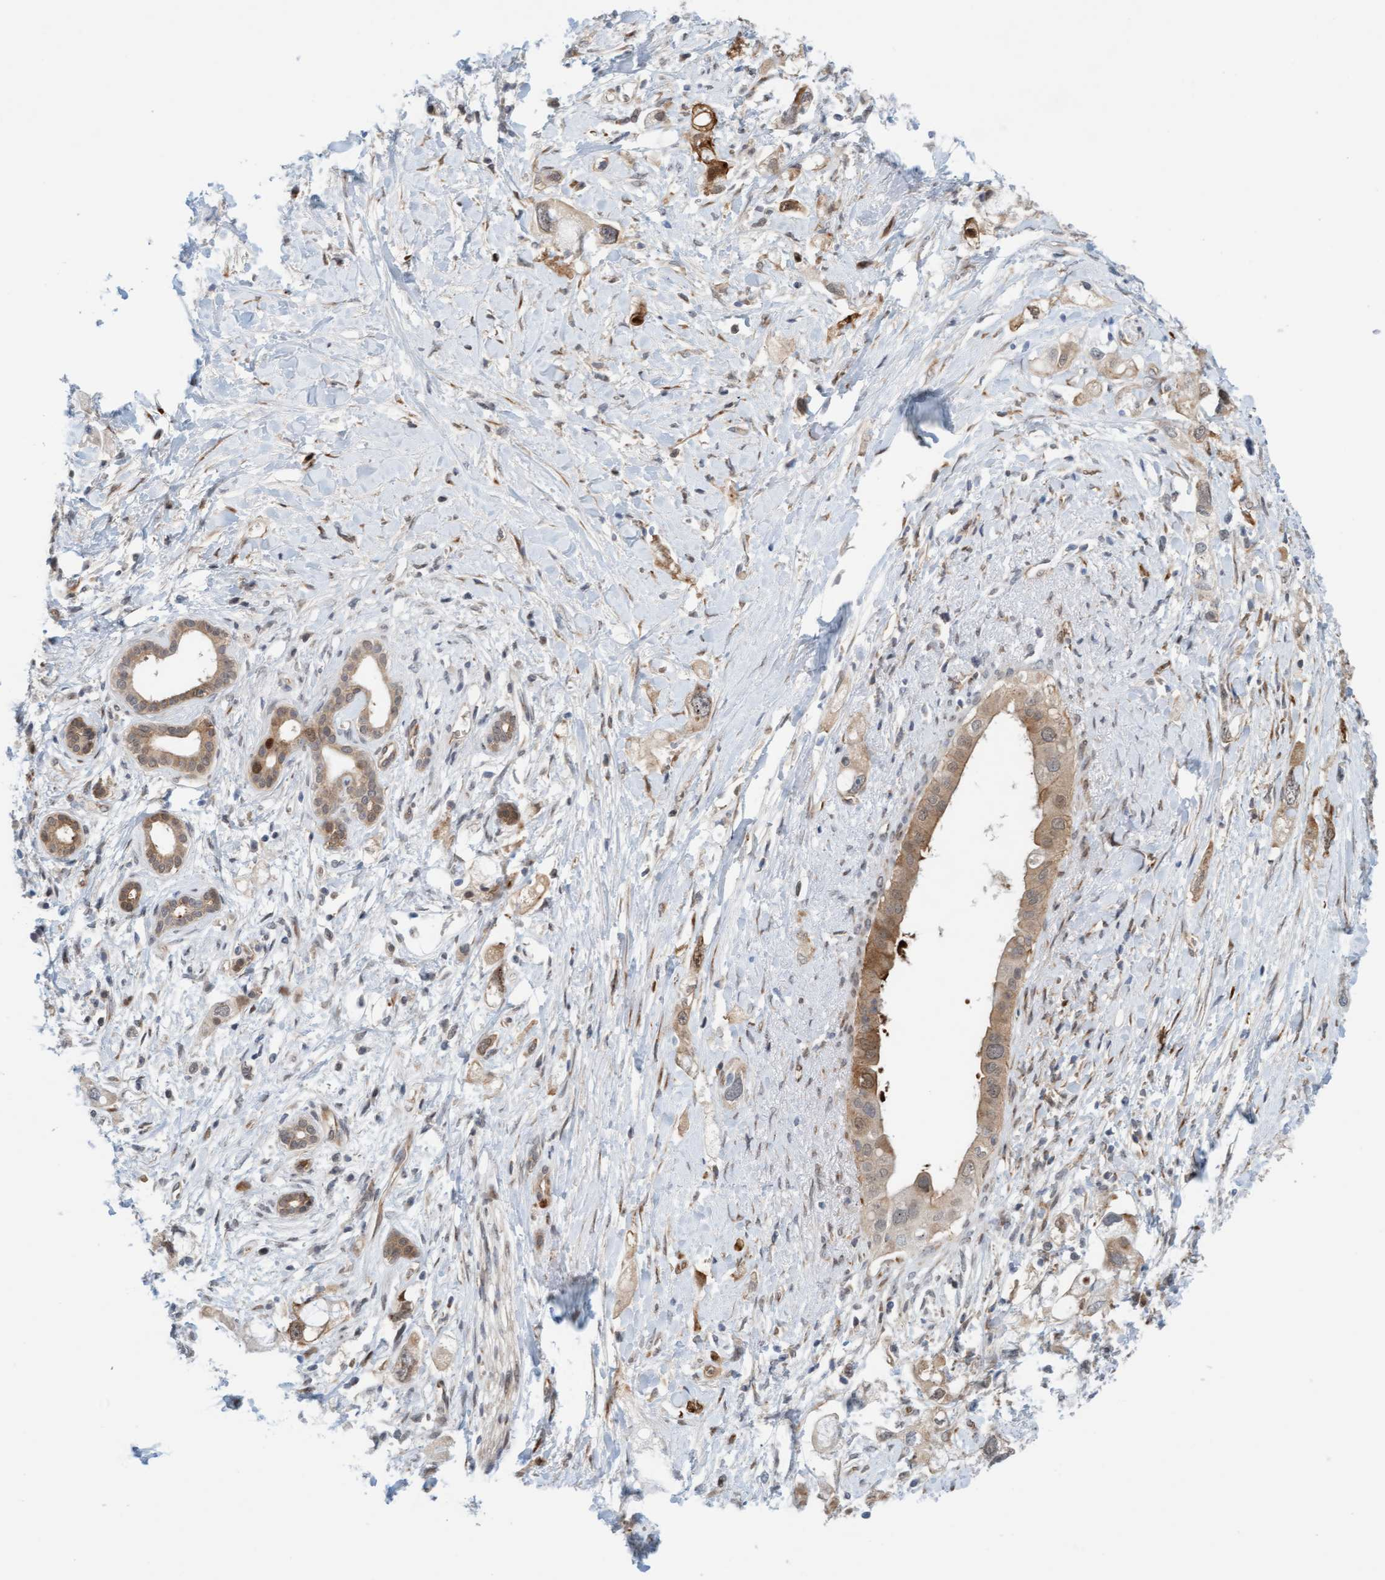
{"staining": {"intensity": "moderate", "quantity": "25%-75%", "location": "cytoplasmic/membranous,nuclear"}, "tissue": "pancreatic cancer", "cell_type": "Tumor cells", "image_type": "cancer", "snomed": [{"axis": "morphology", "description": "Adenocarcinoma, NOS"}, {"axis": "topography", "description": "Pancreas"}], "caption": "Adenocarcinoma (pancreatic) stained with a brown dye demonstrates moderate cytoplasmic/membranous and nuclear positive staining in approximately 25%-75% of tumor cells.", "gene": "EIF4EBP1", "patient": {"sex": "female", "age": 56}}